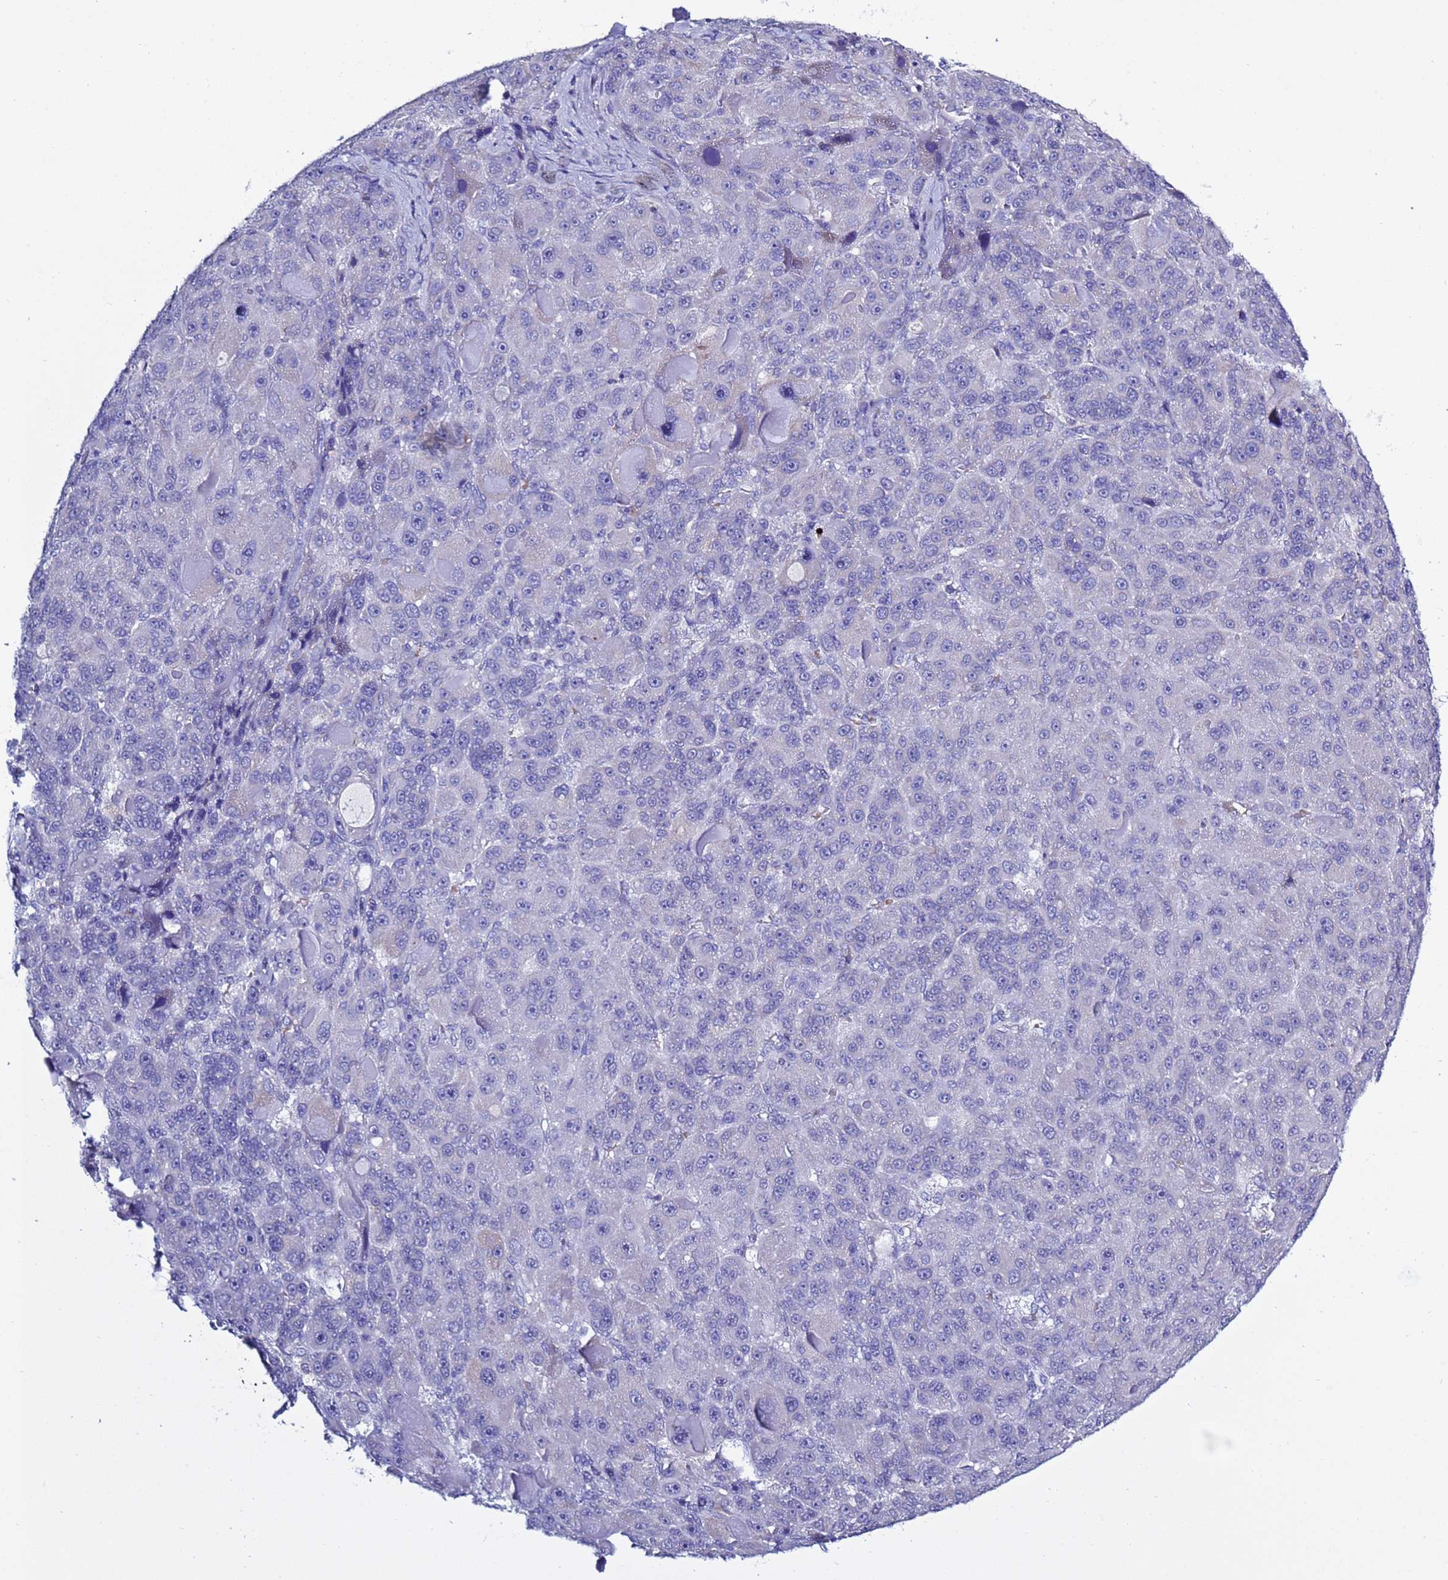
{"staining": {"intensity": "negative", "quantity": "none", "location": "none"}, "tissue": "liver cancer", "cell_type": "Tumor cells", "image_type": "cancer", "snomed": [{"axis": "morphology", "description": "Carcinoma, Hepatocellular, NOS"}, {"axis": "topography", "description": "Liver"}], "caption": "Human hepatocellular carcinoma (liver) stained for a protein using immunohistochemistry displays no expression in tumor cells.", "gene": "ABHD17B", "patient": {"sex": "male", "age": 76}}